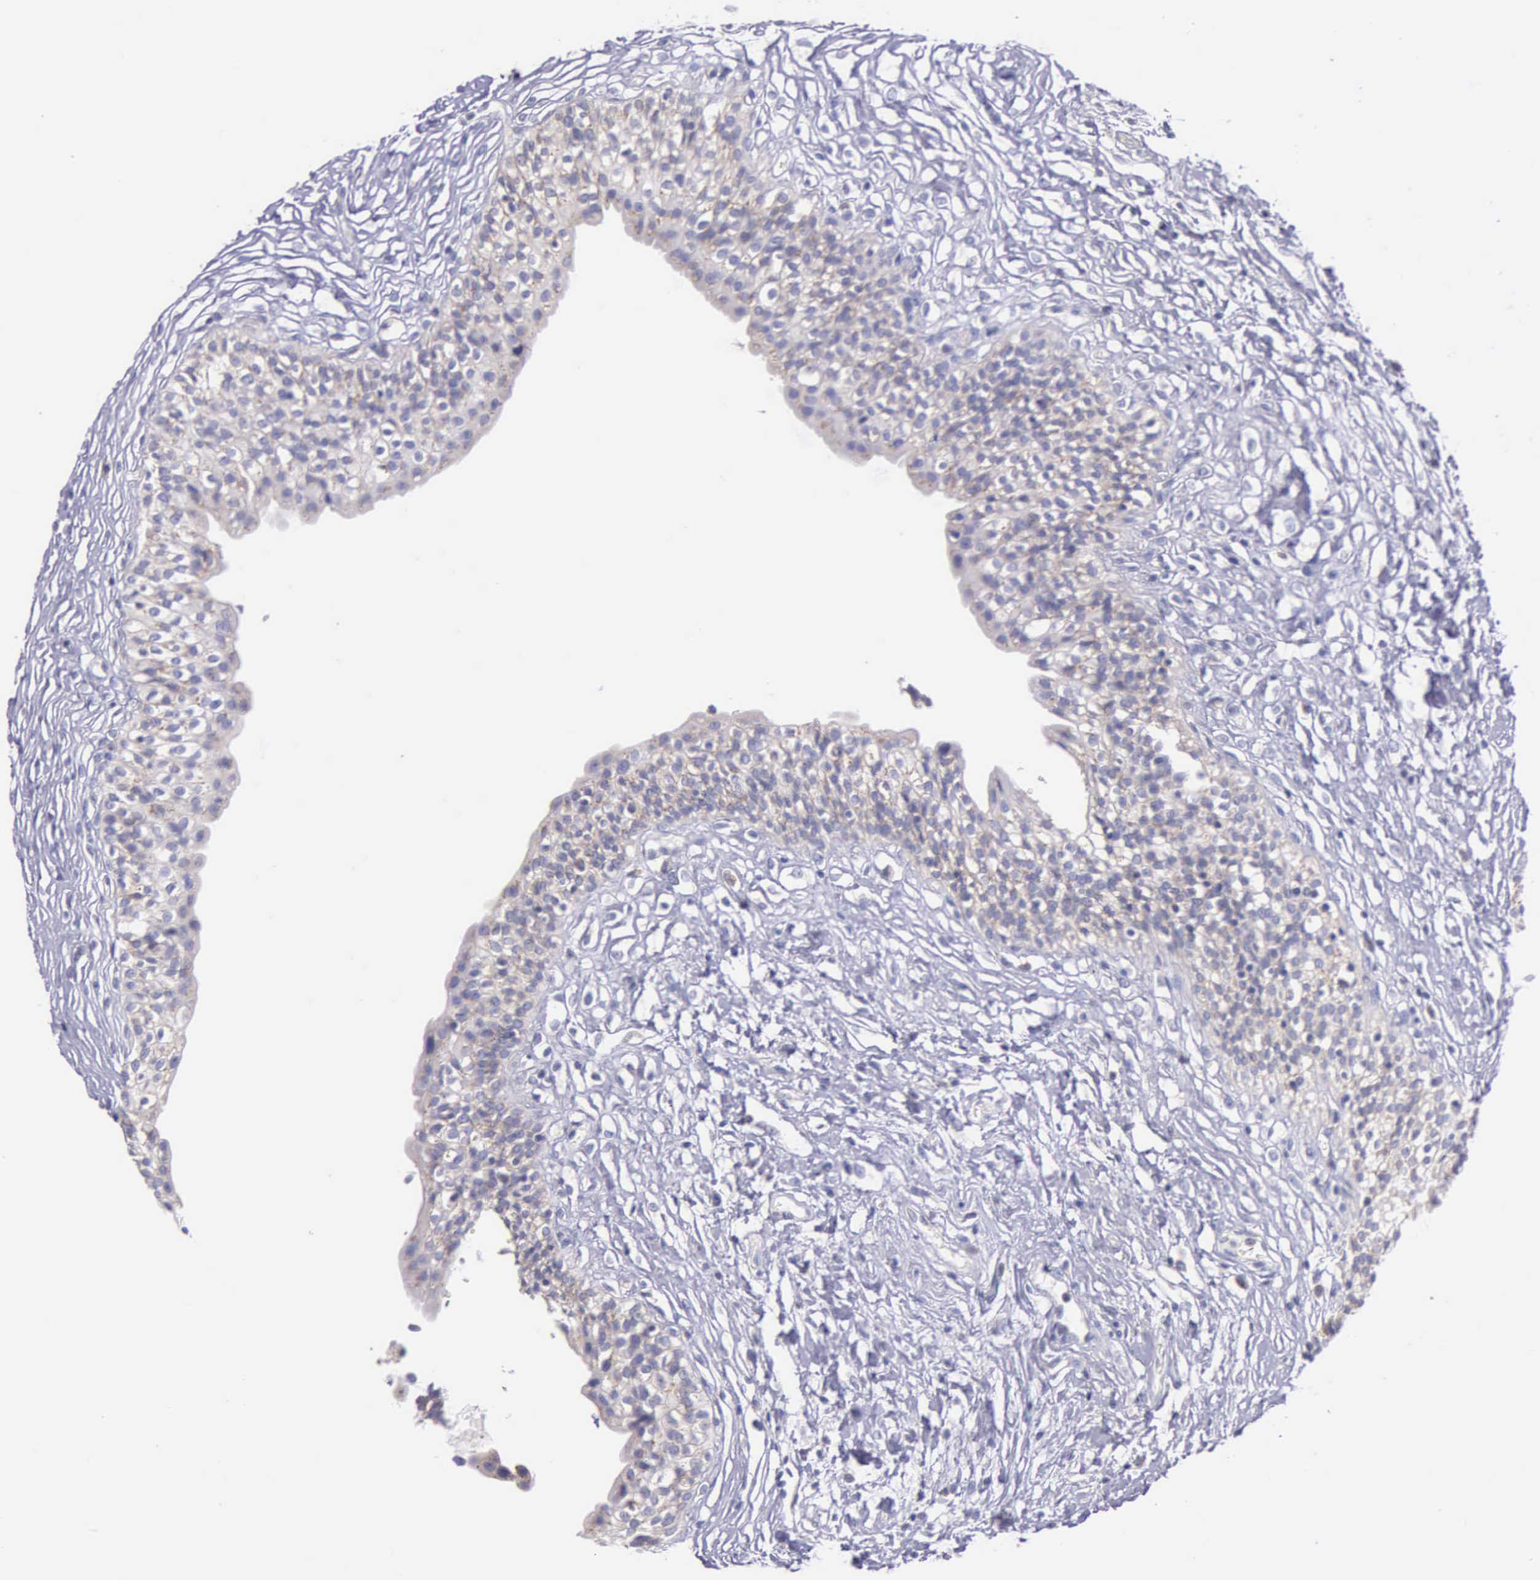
{"staining": {"intensity": "weak", "quantity": ">75%", "location": "cytoplasmic/membranous"}, "tissue": "urinary bladder", "cell_type": "Urothelial cells", "image_type": "normal", "snomed": [{"axis": "morphology", "description": "Adenocarcinoma, NOS"}, {"axis": "topography", "description": "Urinary bladder"}], "caption": "Urinary bladder stained with IHC demonstrates weak cytoplasmic/membranous positivity in approximately >75% of urothelial cells.", "gene": "CTAGE15", "patient": {"sex": "male", "age": 61}}